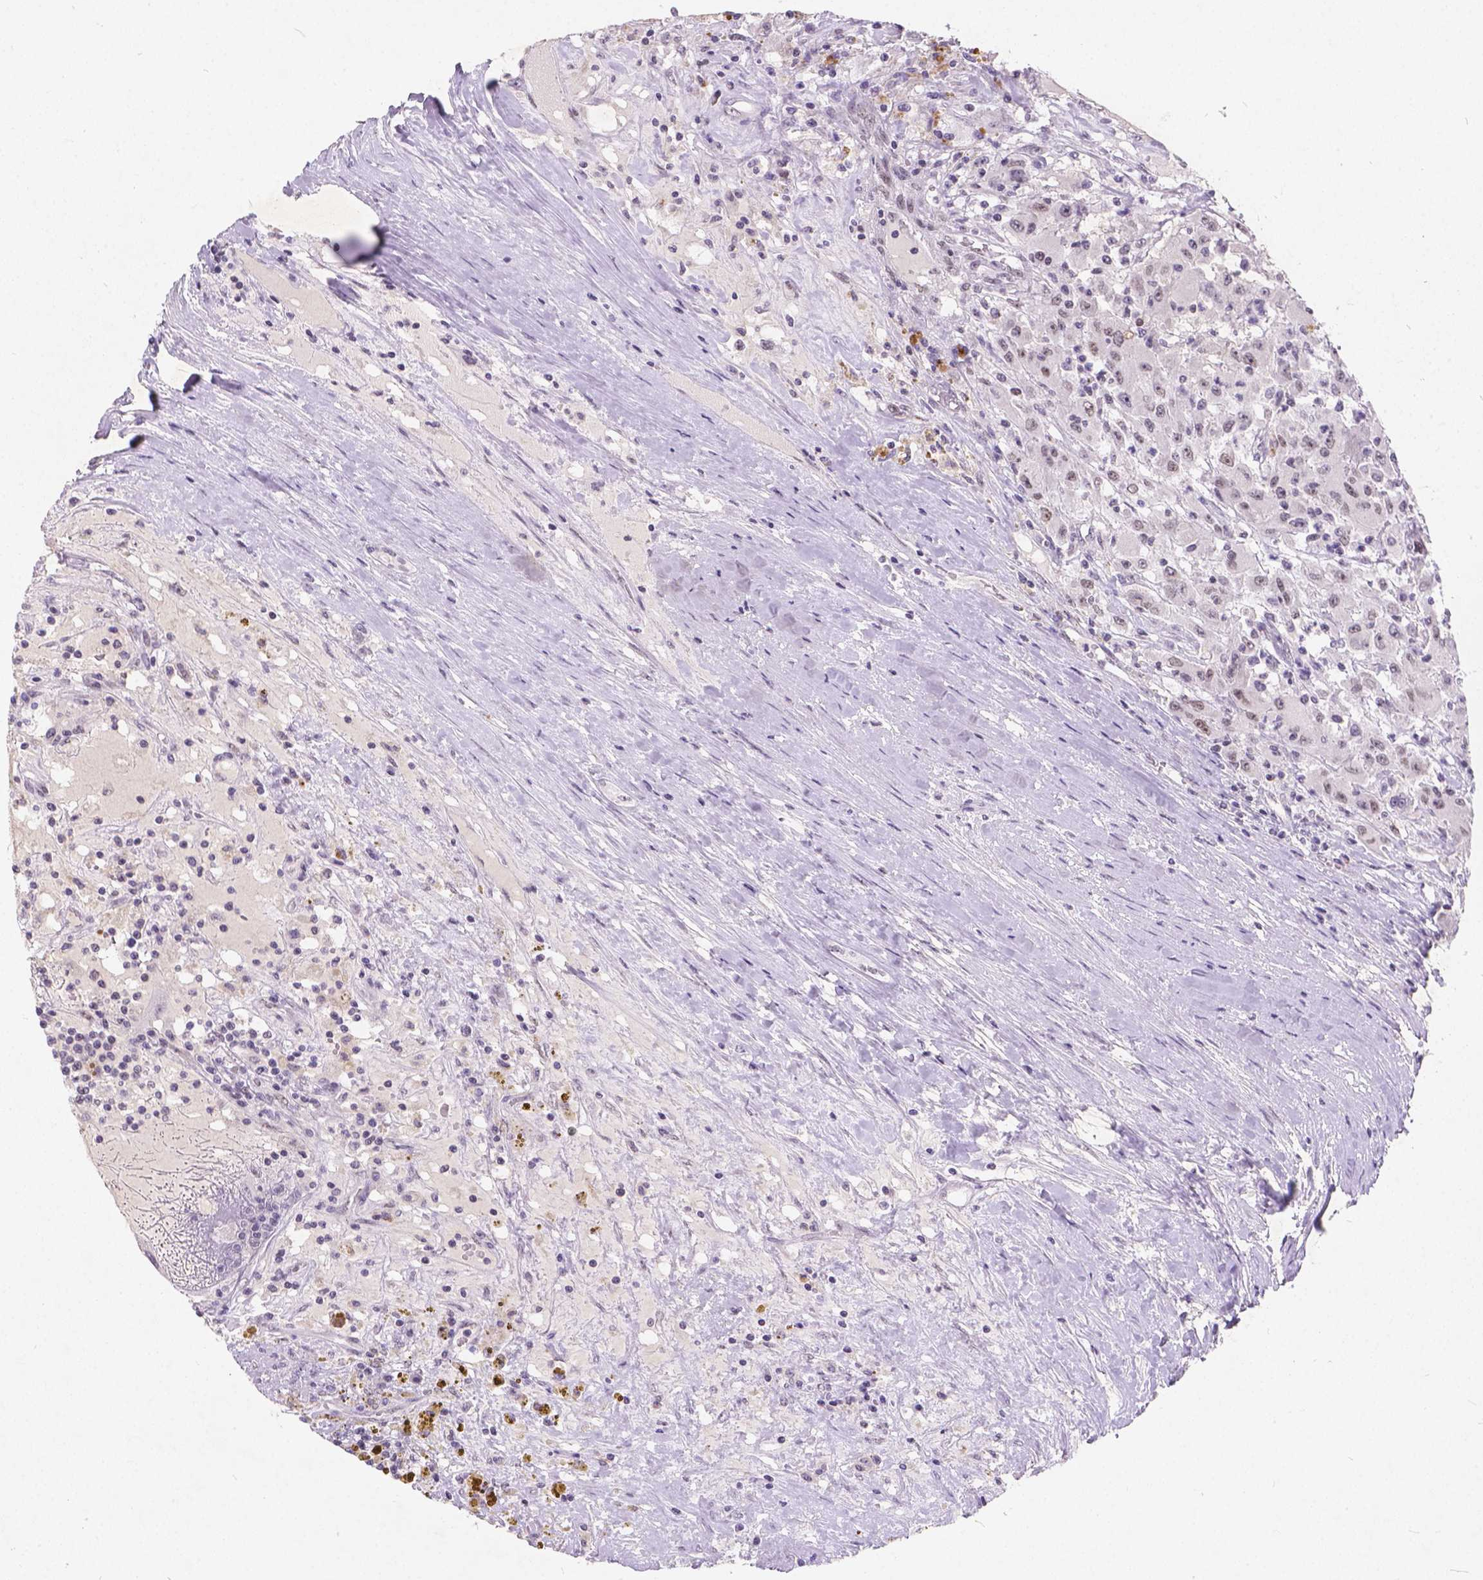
{"staining": {"intensity": "negative", "quantity": "none", "location": "none"}, "tissue": "renal cancer", "cell_type": "Tumor cells", "image_type": "cancer", "snomed": [{"axis": "morphology", "description": "Adenocarcinoma, NOS"}, {"axis": "topography", "description": "Kidney"}], "caption": "High magnification brightfield microscopy of renal cancer (adenocarcinoma) stained with DAB (3,3'-diaminobenzidine) (brown) and counterstained with hematoxylin (blue): tumor cells show no significant expression.", "gene": "FAM53A", "patient": {"sex": "female", "age": 67}}